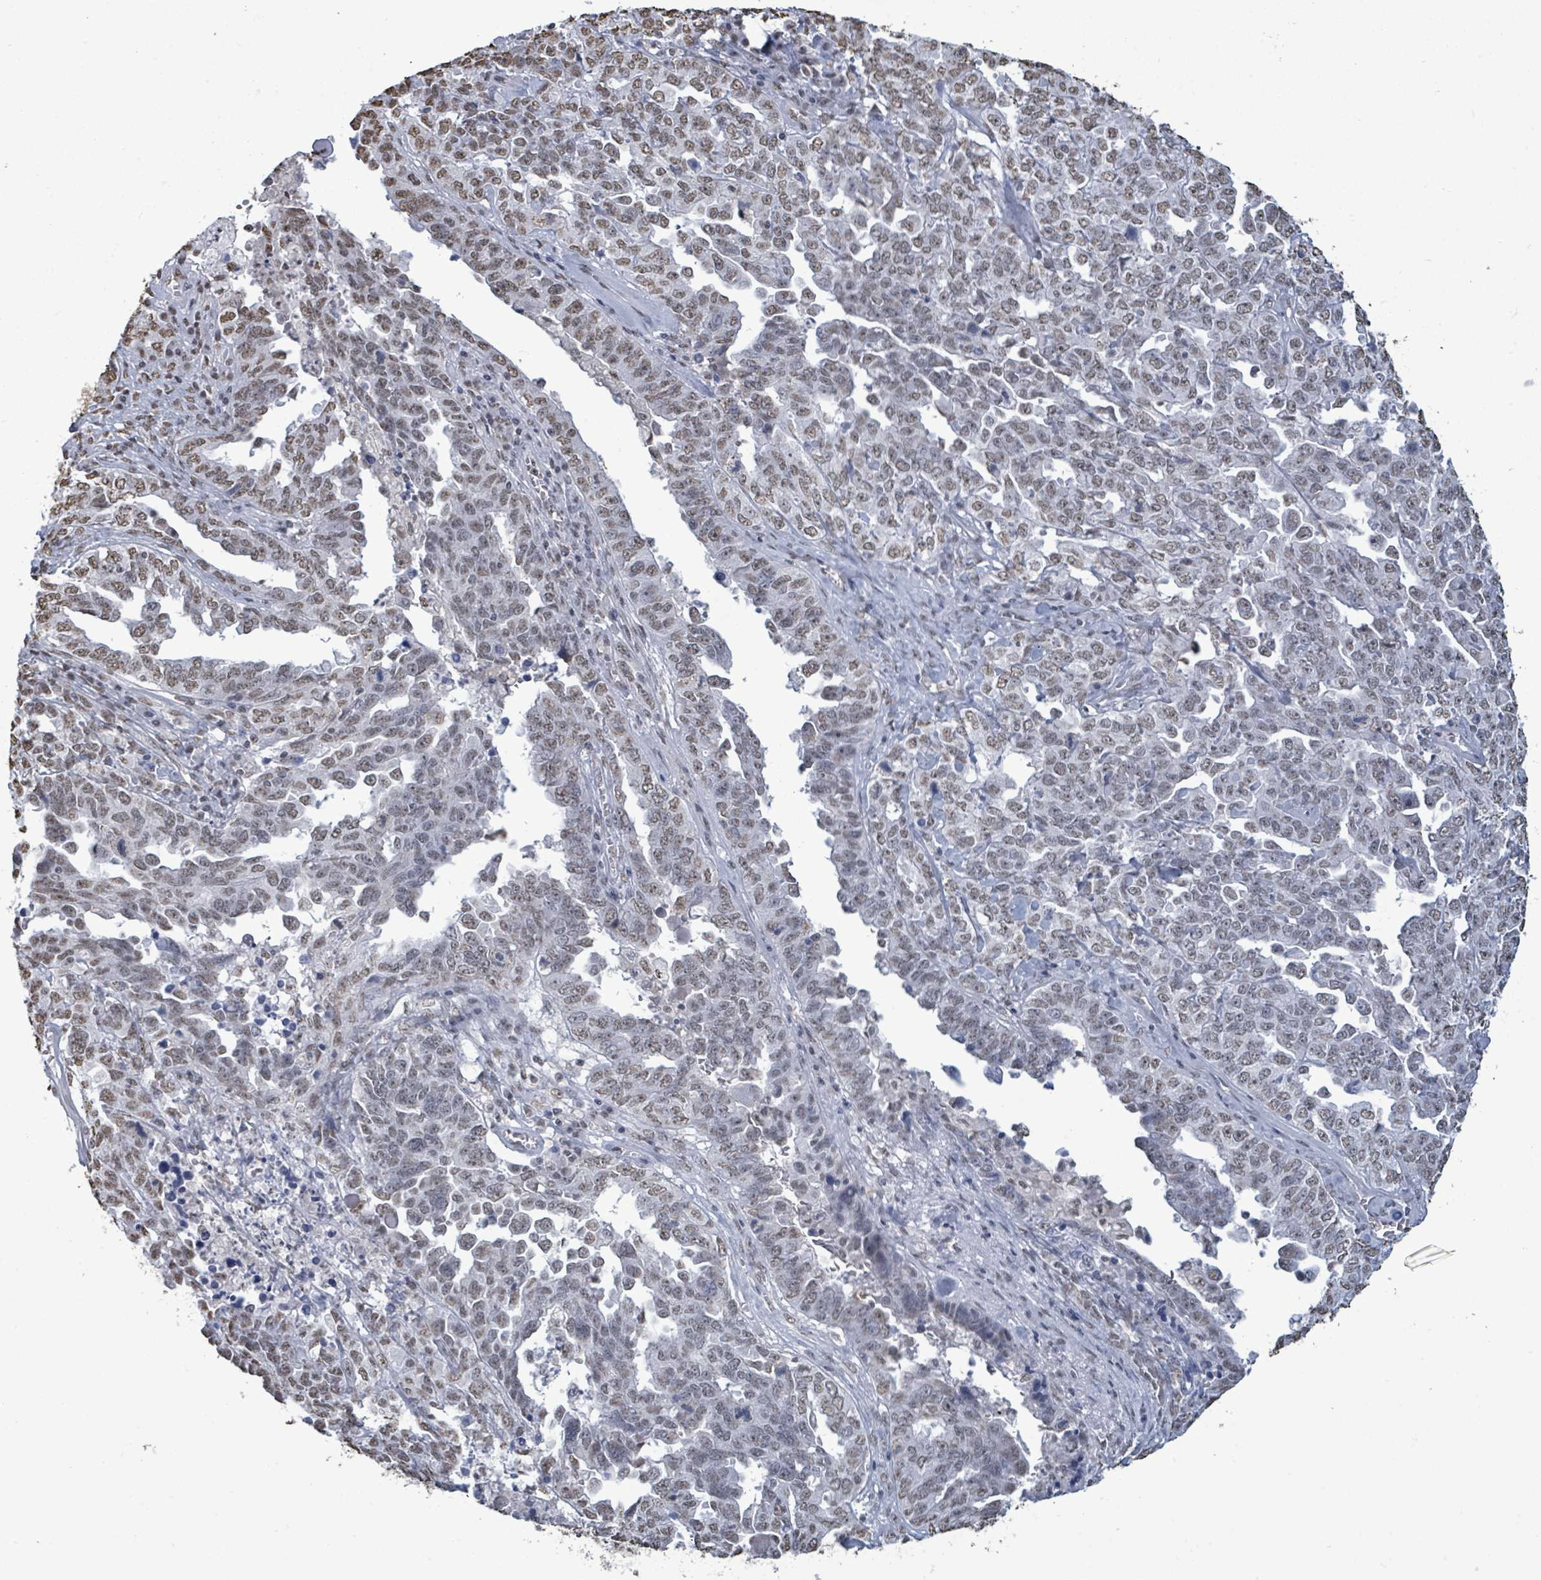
{"staining": {"intensity": "weak", "quantity": ">75%", "location": "nuclear"}, "tissue": "ovarian cancer", "cell_type": "Tumor cells", "image_type": "cancer", "snomed": [{"axis": "morphology", "description": "Carcinoma, endometroid"}, {"axis": "topography", "description": "Ovary"}], "caption": "Immunohistochemistry histopathology image of neoplastic tissue: human endometroid carcinoma (ovarian) stained using immunohistochemistry shows low levels of weak protein expression localized specifically in the nuclear of tumor cells, appearing as a nuclear brown color.", "gene": "SAMD14", "patient": {"sex": "female", "age": 62}}